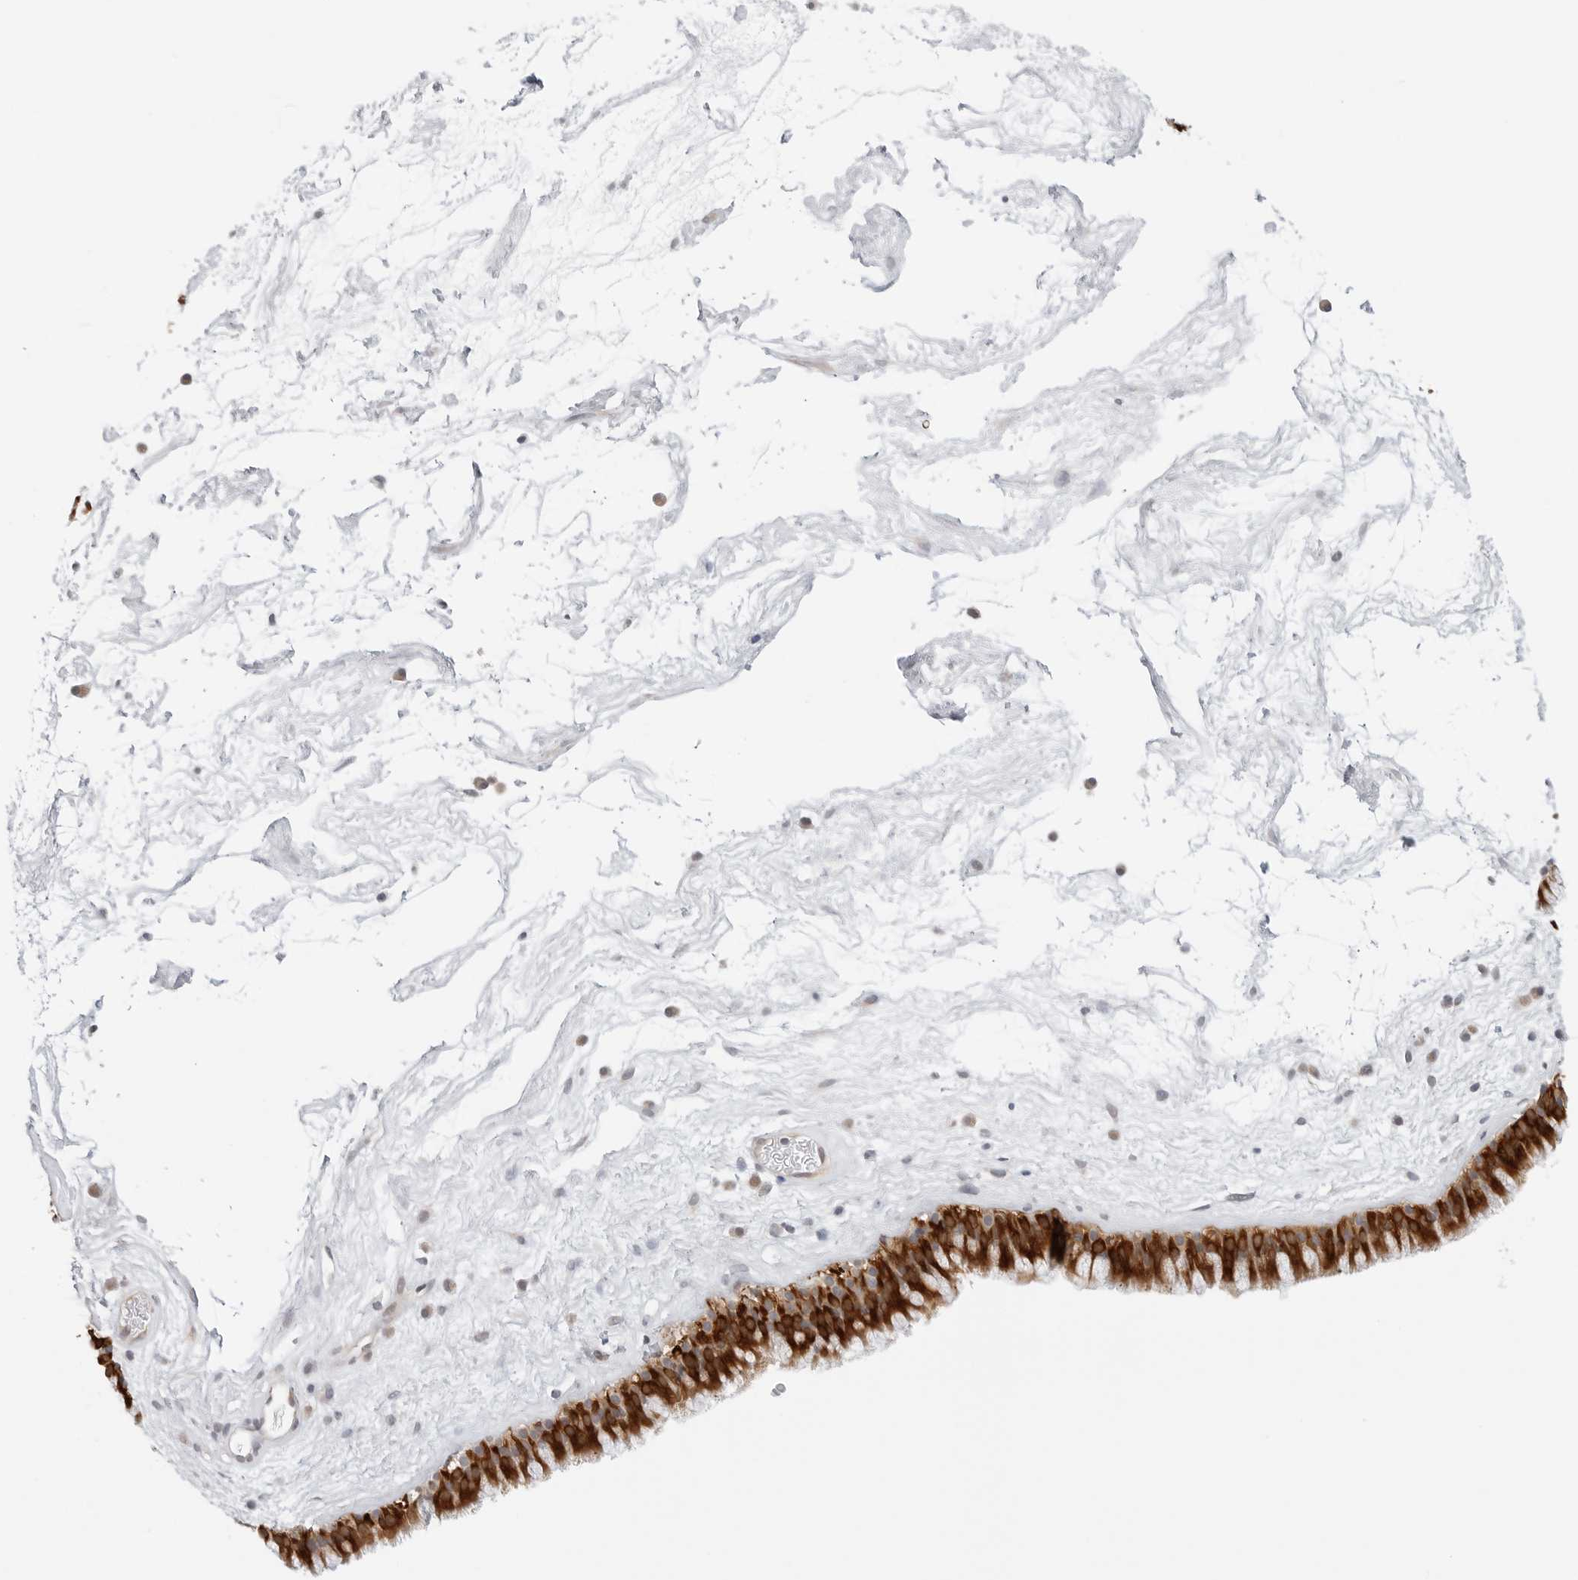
{"staining": {"intensity": "strong", "quantity": "25%-75%", "location": "cytoplasmic/membranous"}, "tissue": "nasopharynx", "cell_type": "Respiratory epithelial cells", "image_type": "normal", "snomed": [{"axis": "morphology", "description": "Normal tissue, NOS"}, {"axis": "morphology", "description": "Inflammation, NOS"}, {"axis": "topography", "description": "Nasopharynx"}], "caption": "Immunohistochemistry (IHC) staining of normal nasopharynx, which displays high levels of strong cytoplasmic/membranous expression in about 25%-75% of respiratory epithelial cells indicating strong cytoplasmic/membranous protein staining. The staining was performed using DAB (brown) for protein detection and nuclei were counterstained in hematoxylin (blue).", "gene": "NUDC", "patient": {"sex": "male", "age": 48}}